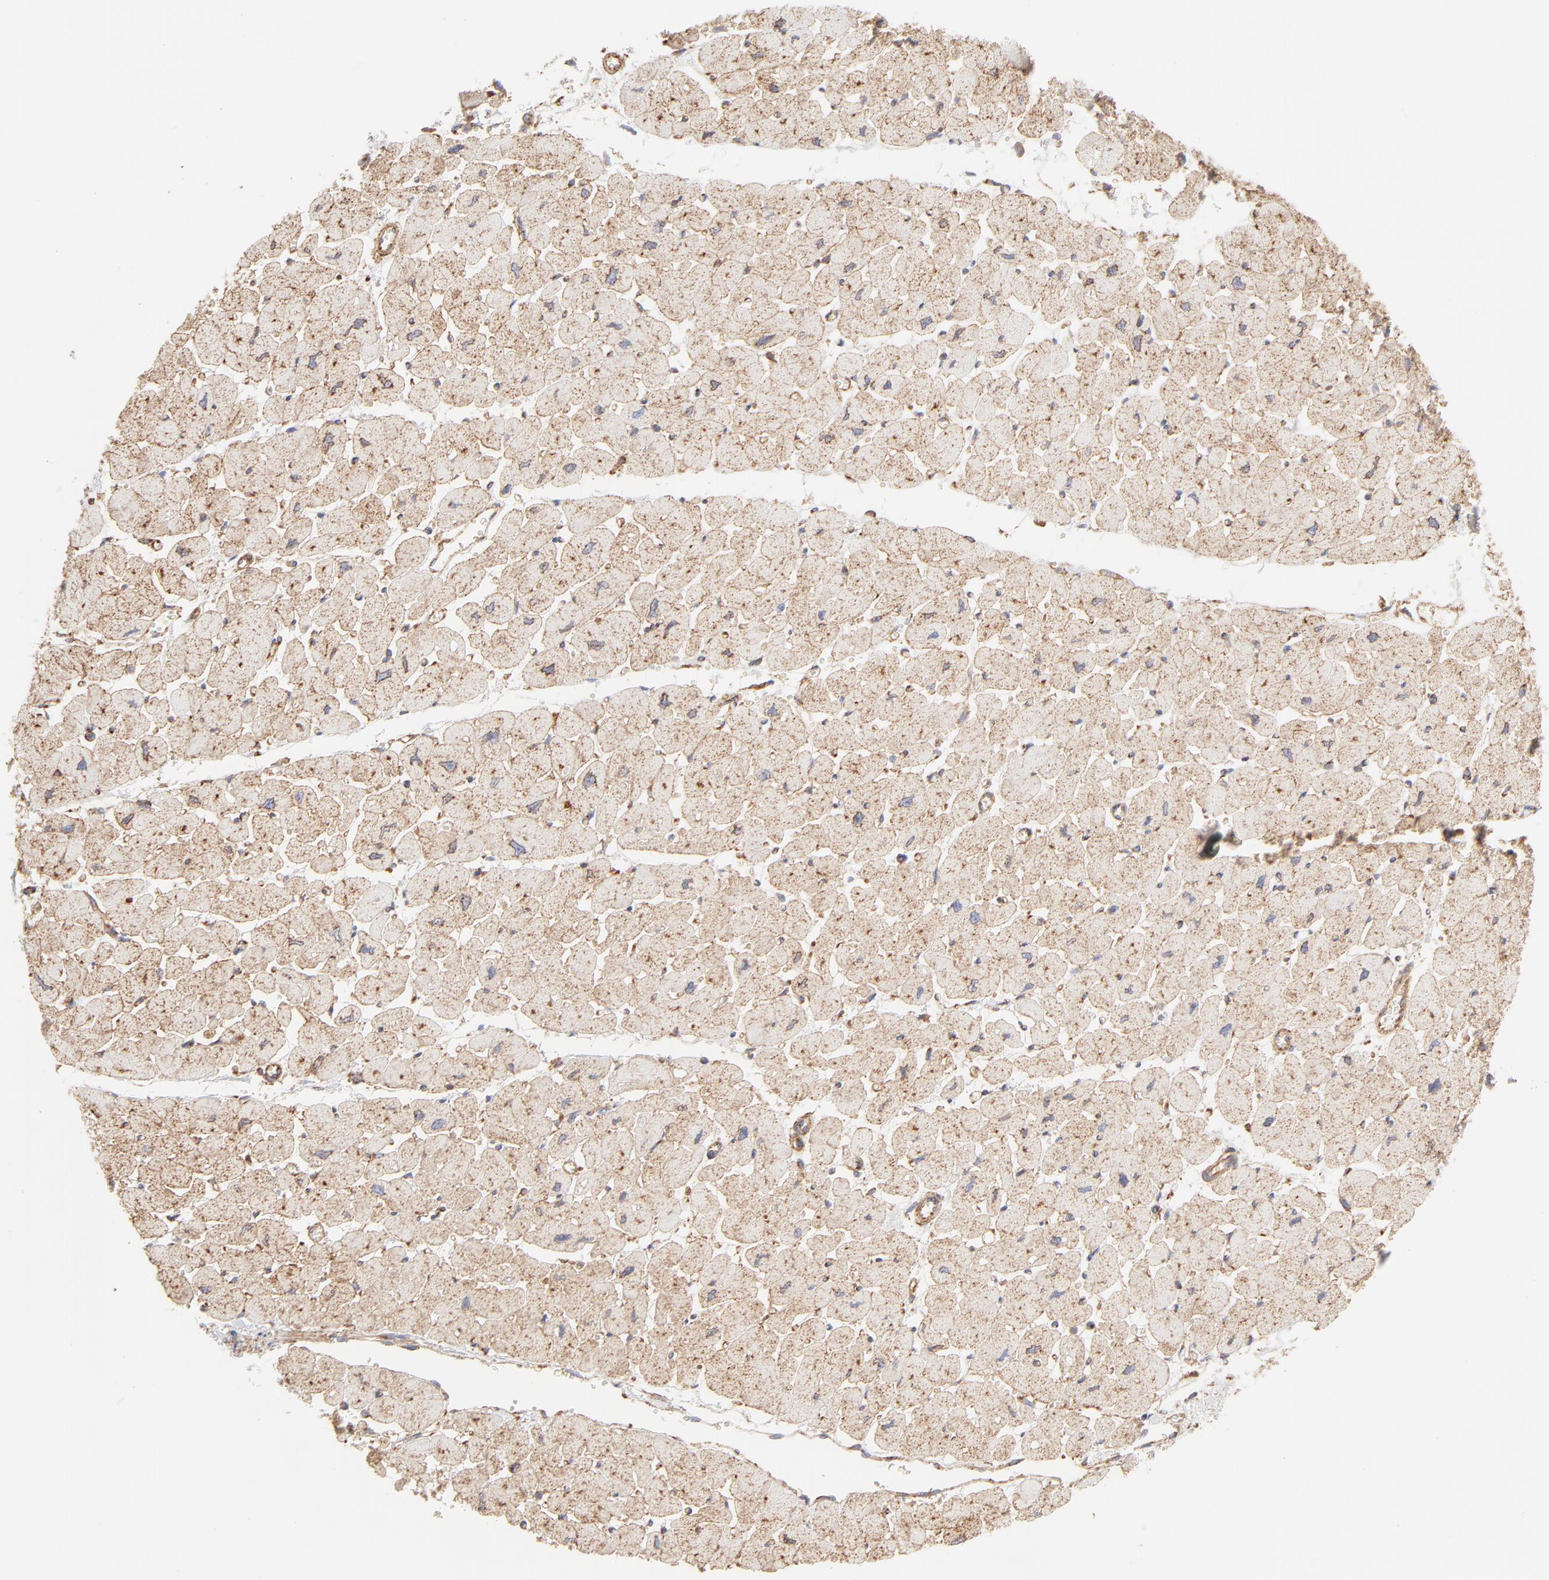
{"staining": {"intensity": "moderate", "quantity": ">75%", "location": "cytoplasmic/membranous"}, "tissue": "heart muscle", "cell_type": "Cardiomyocytes", "image_type": "normal", "snomed": [{"axis": "morphology", "description": "Normal tissue, NOS"}, {"axis": "topography", "description": "Heart"}], "caption": "Brown immunohistochemical staining in benign heart muscle exhibits moderate cytoplasmic/membranous expression in approximately >75% of cardiomyocytes.", "gene": "CLTB", "patient": {"sex": "female", "age": 54}}